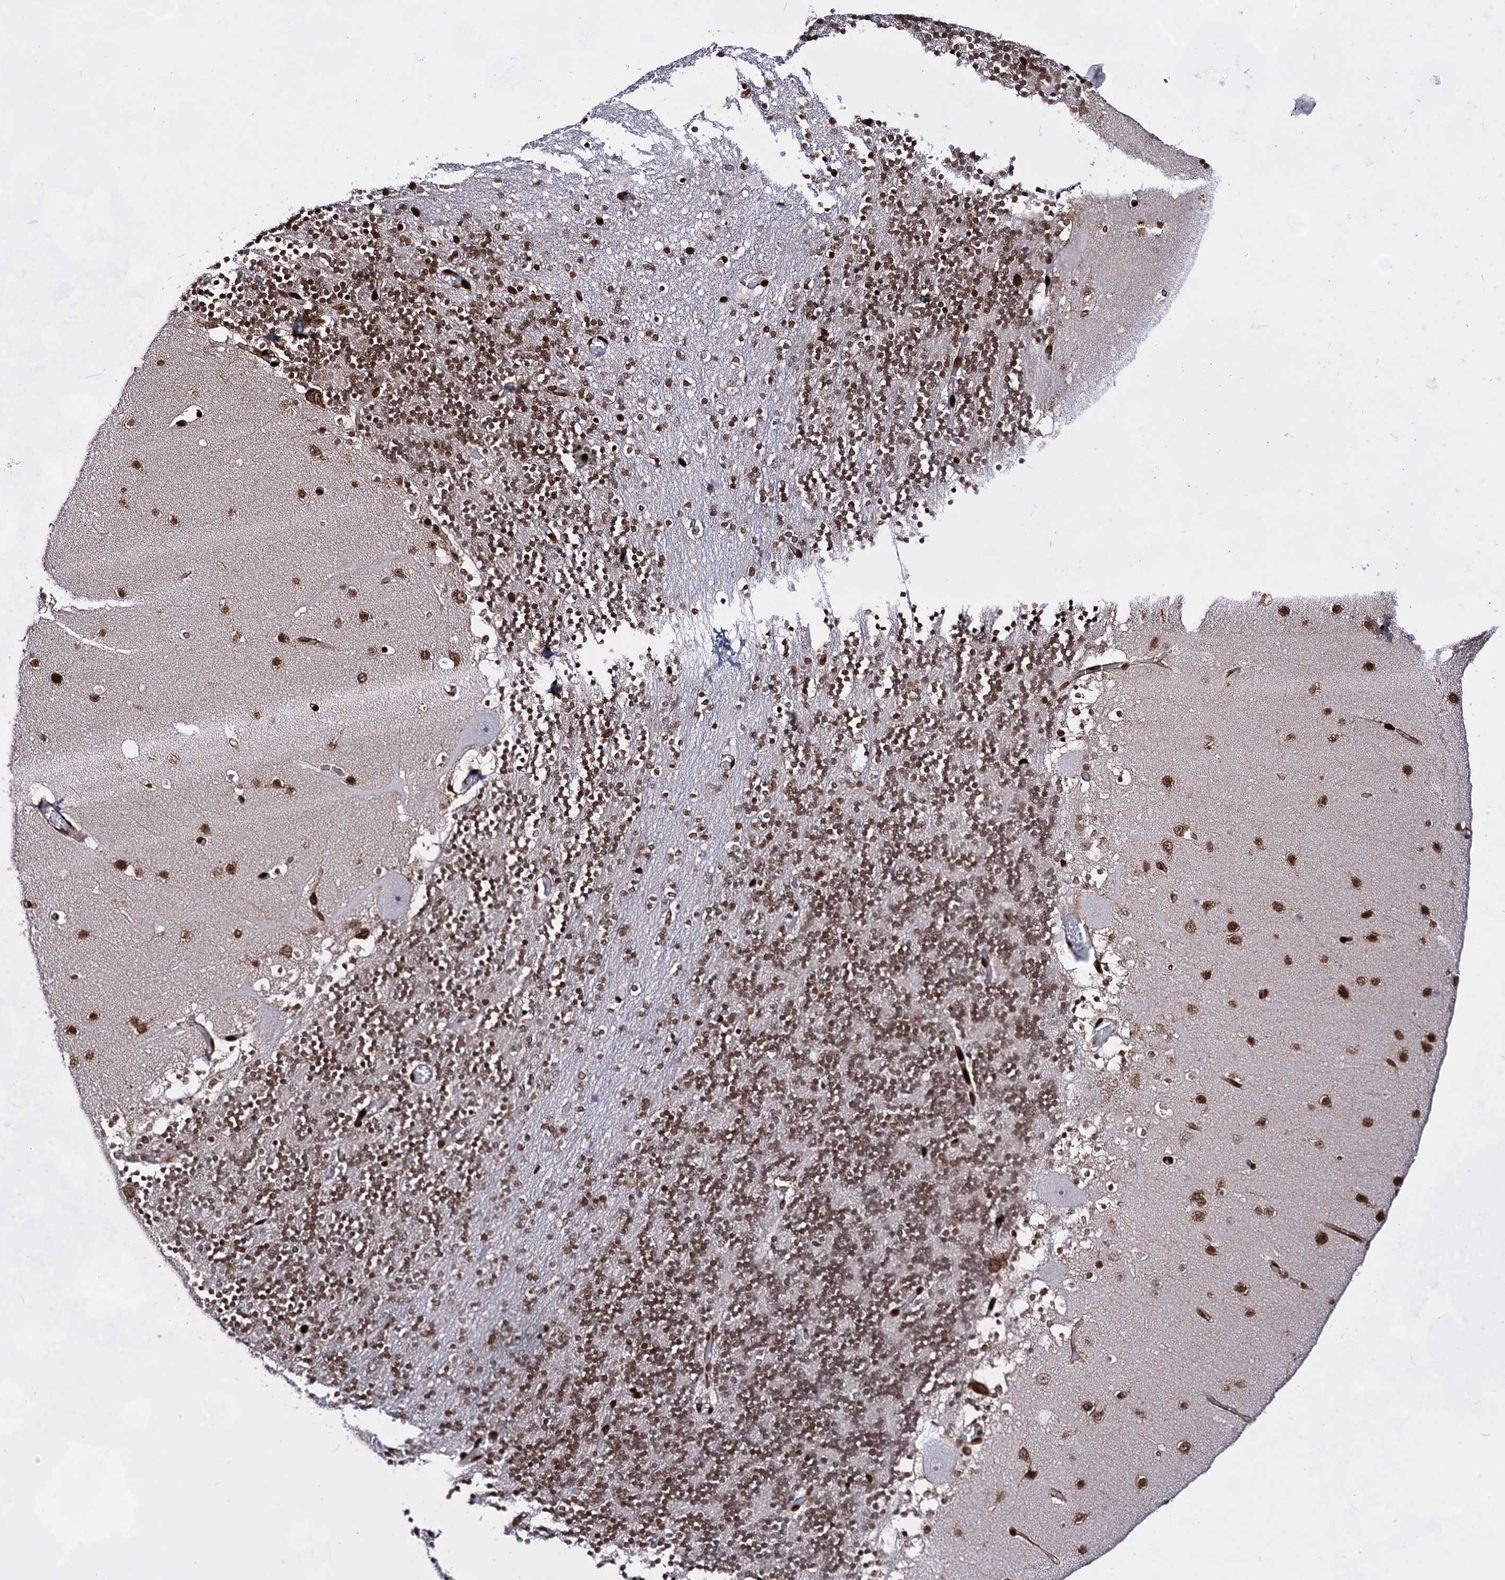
{"staining": {"intensity": "moderate", "quantity": ">75%", "location": "nuclear"}, "tissue": "cerebellum", "cell_type": "Cells in granular layer", "image_type": "normal", "snomed": [{"axis": "morphology", "description": "Normal tissue, NOS"}, {"axis": "topography", "description": "Cerebellum"}], "caption": "Protein expression analysis of unremarkable cerebellum exhibits moderate nuclear staining in about >75% of cells in granular layer.", "gene": "HMGB2", "patient": {"sex": "female", "age": 28}}